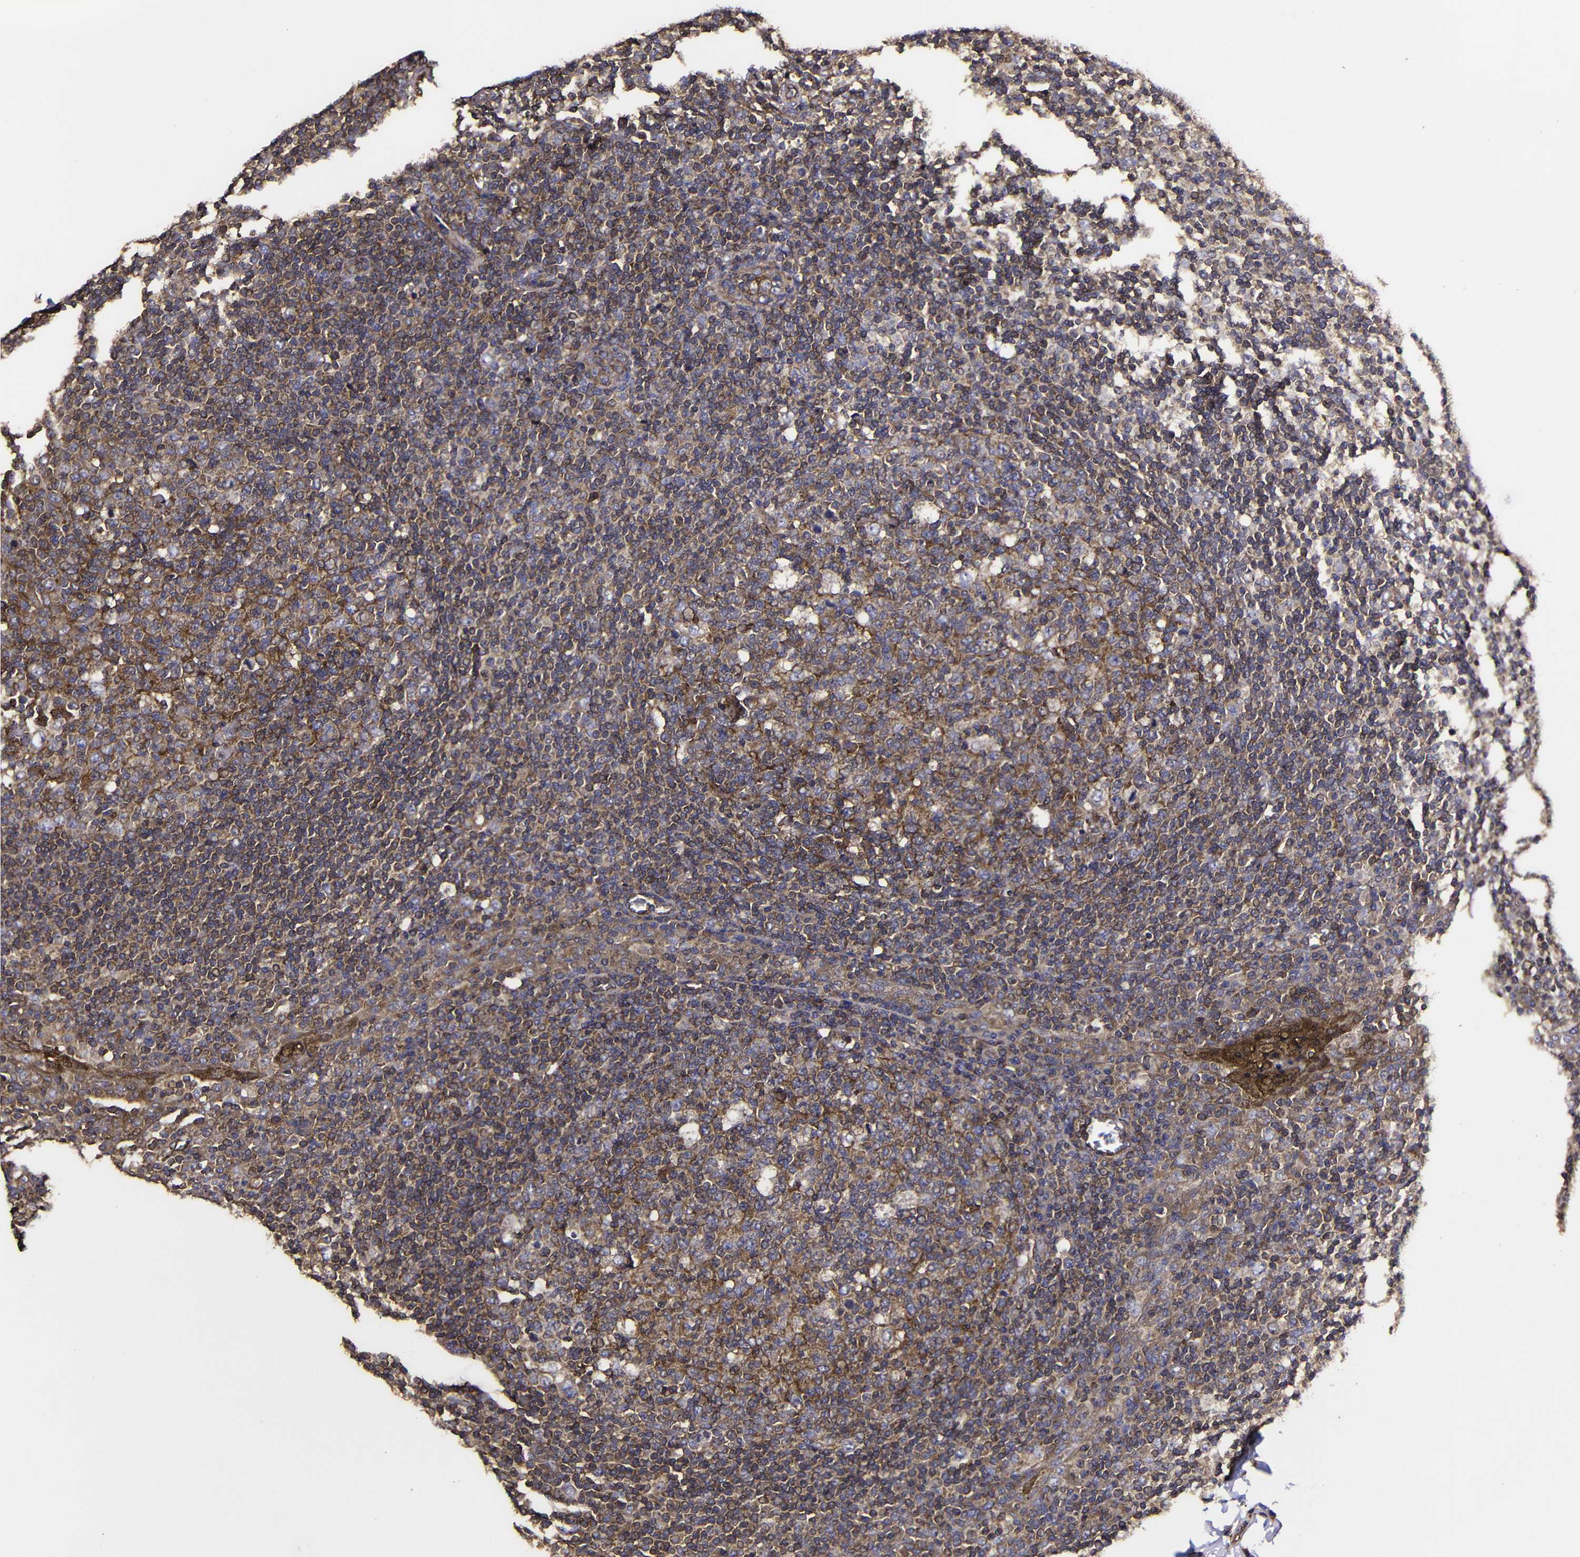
{"staining": {"intensity": "moderate", "quantity": ">75%", "location": "cytoplasmic/membranous"}, "tissue": "tonsil", "cell_type": "Germinal center cells", "image_type": "normal", "snomed": [{"axis": "morphology", "description": "Normal tissue, NOS"}, {"axis": "topography", "description": "Tonsil"}], "caption": "Normal tonsil shows moderate cytoplasmic/membranous staining in approximately >75% of germinal center cells, visualized by immunohistochemistry.", "gene": "MSN", "patient": {"sex": "male", "age": 31}}